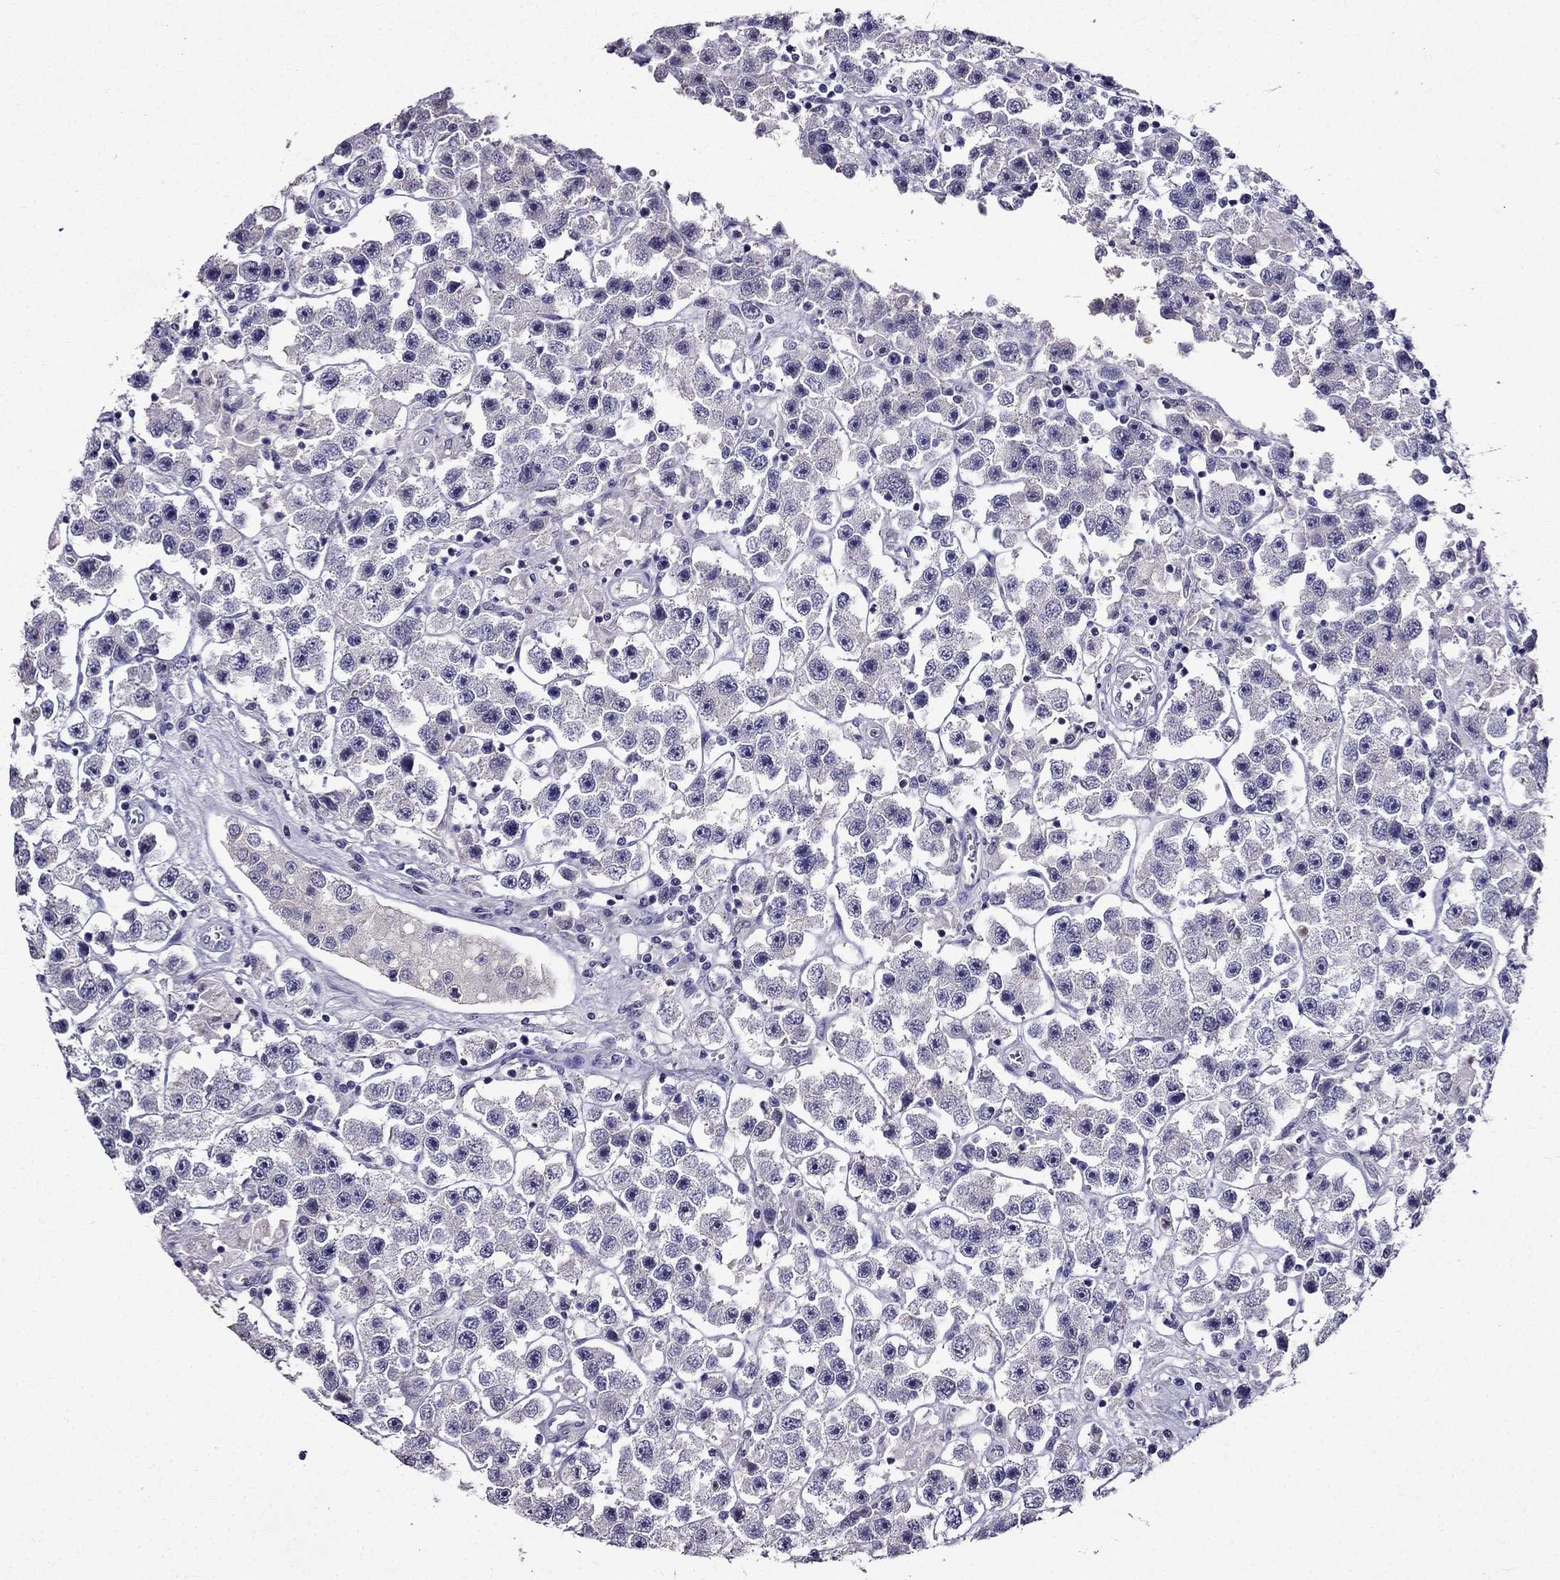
{"staining": {"intensity": "negative", "quantity": "none", "location": "none"}, "tissue": "testis cancer", "cell_type": "Tumor cells", "image_type": "cancer", "snomed": [{"axis": "morphology", "description": "Seminoma, NOS"}, {"axis": "topography", "description": "Testis"}], "caption": "The IHC photomicrograph has no significant positivity in tumor cells of seminoma (testis) tissue.", "gene": "DUSP15", "patient": {"sex": "male", "age": 45}}